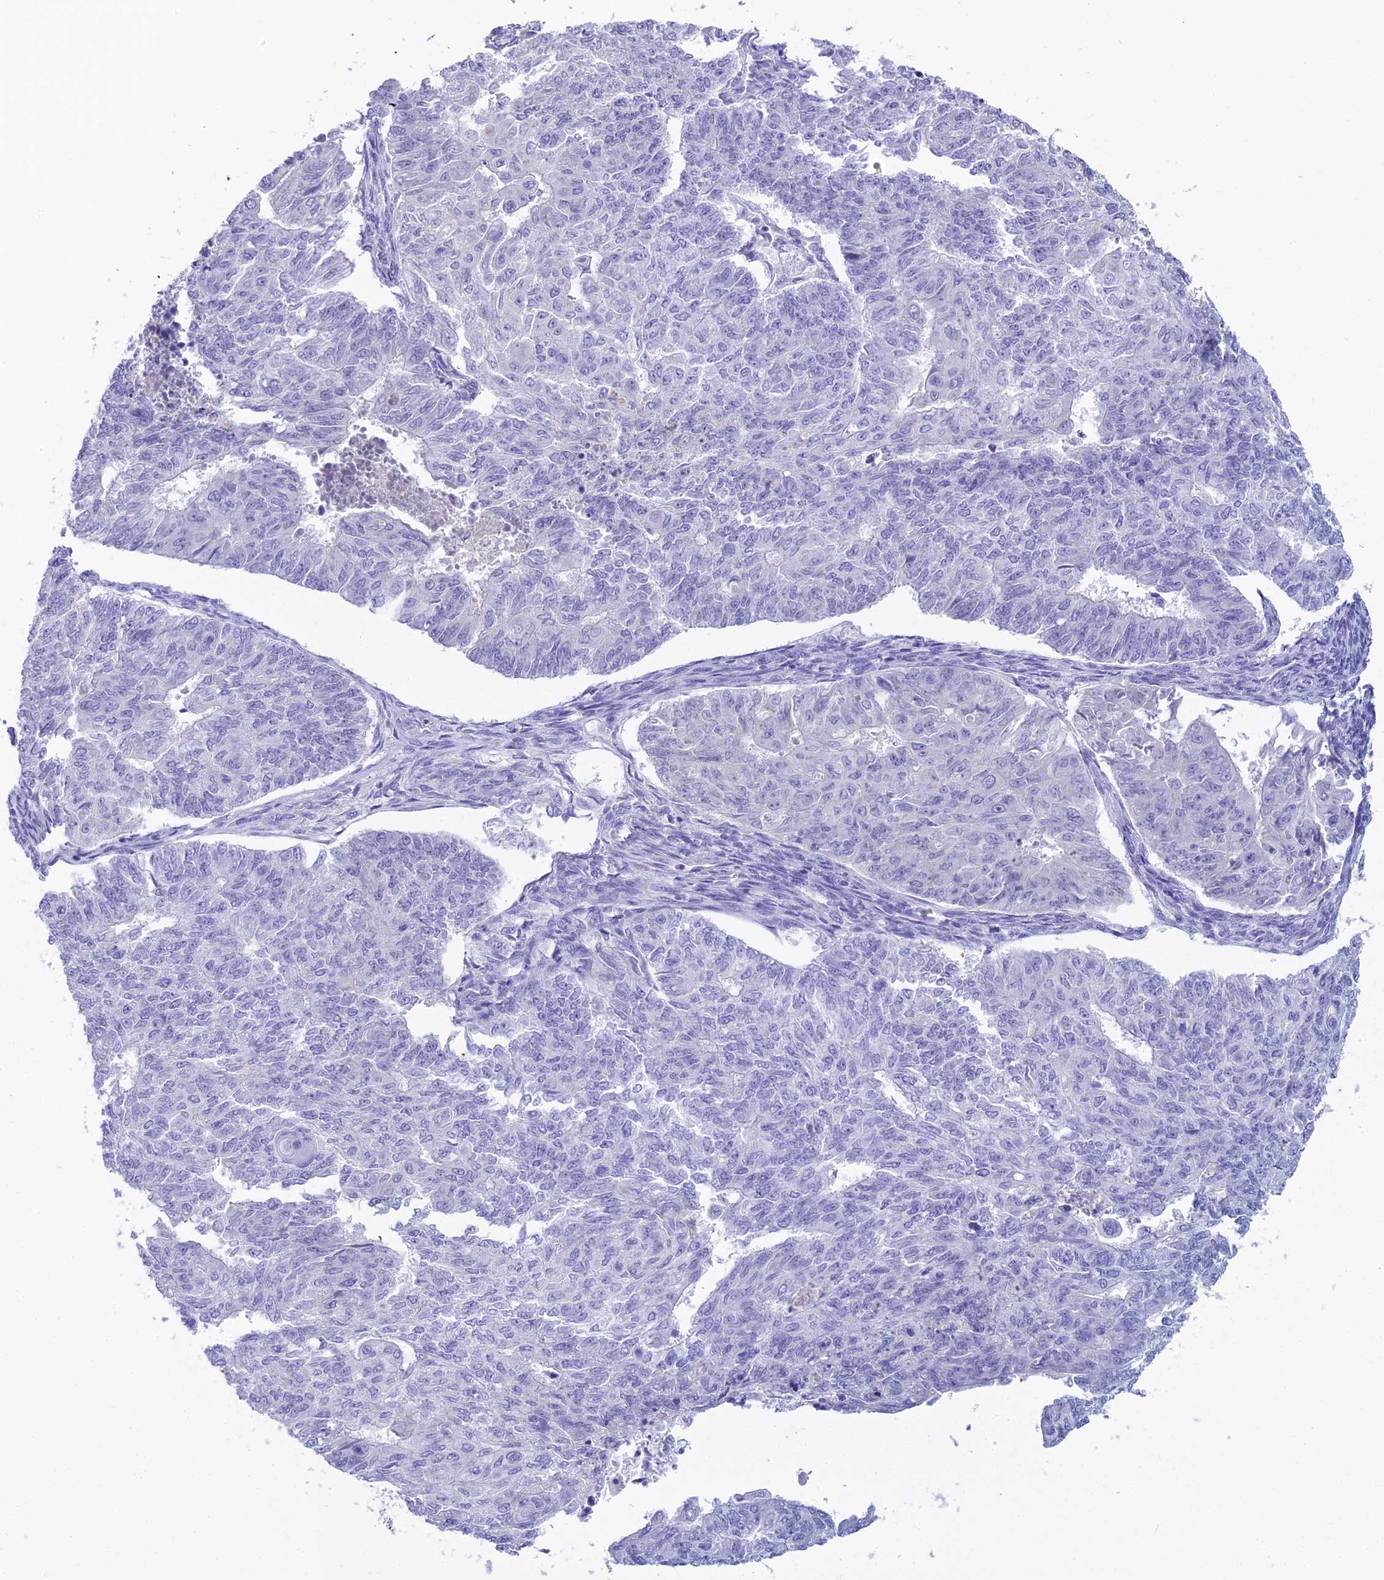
{"staining": {"intensity": "negative", "quantity": "none", "location": "none"}, "tissue": "endometrial cancer", "cell_type": "Tumor cells", "image_type": "cancer", "snomed": [{"axis": "morphology", "description": "Adenocarcinoma, NOS"}, {"axis": "topography", "description": "Endometrium"}], "caption": "Adenocarcinoma (endometrial) was stained to show a protein in brown. There is no significant positivity in tumor cells.", "gene": "UNC80", "patient": {"sex": "female", "age": 32}}